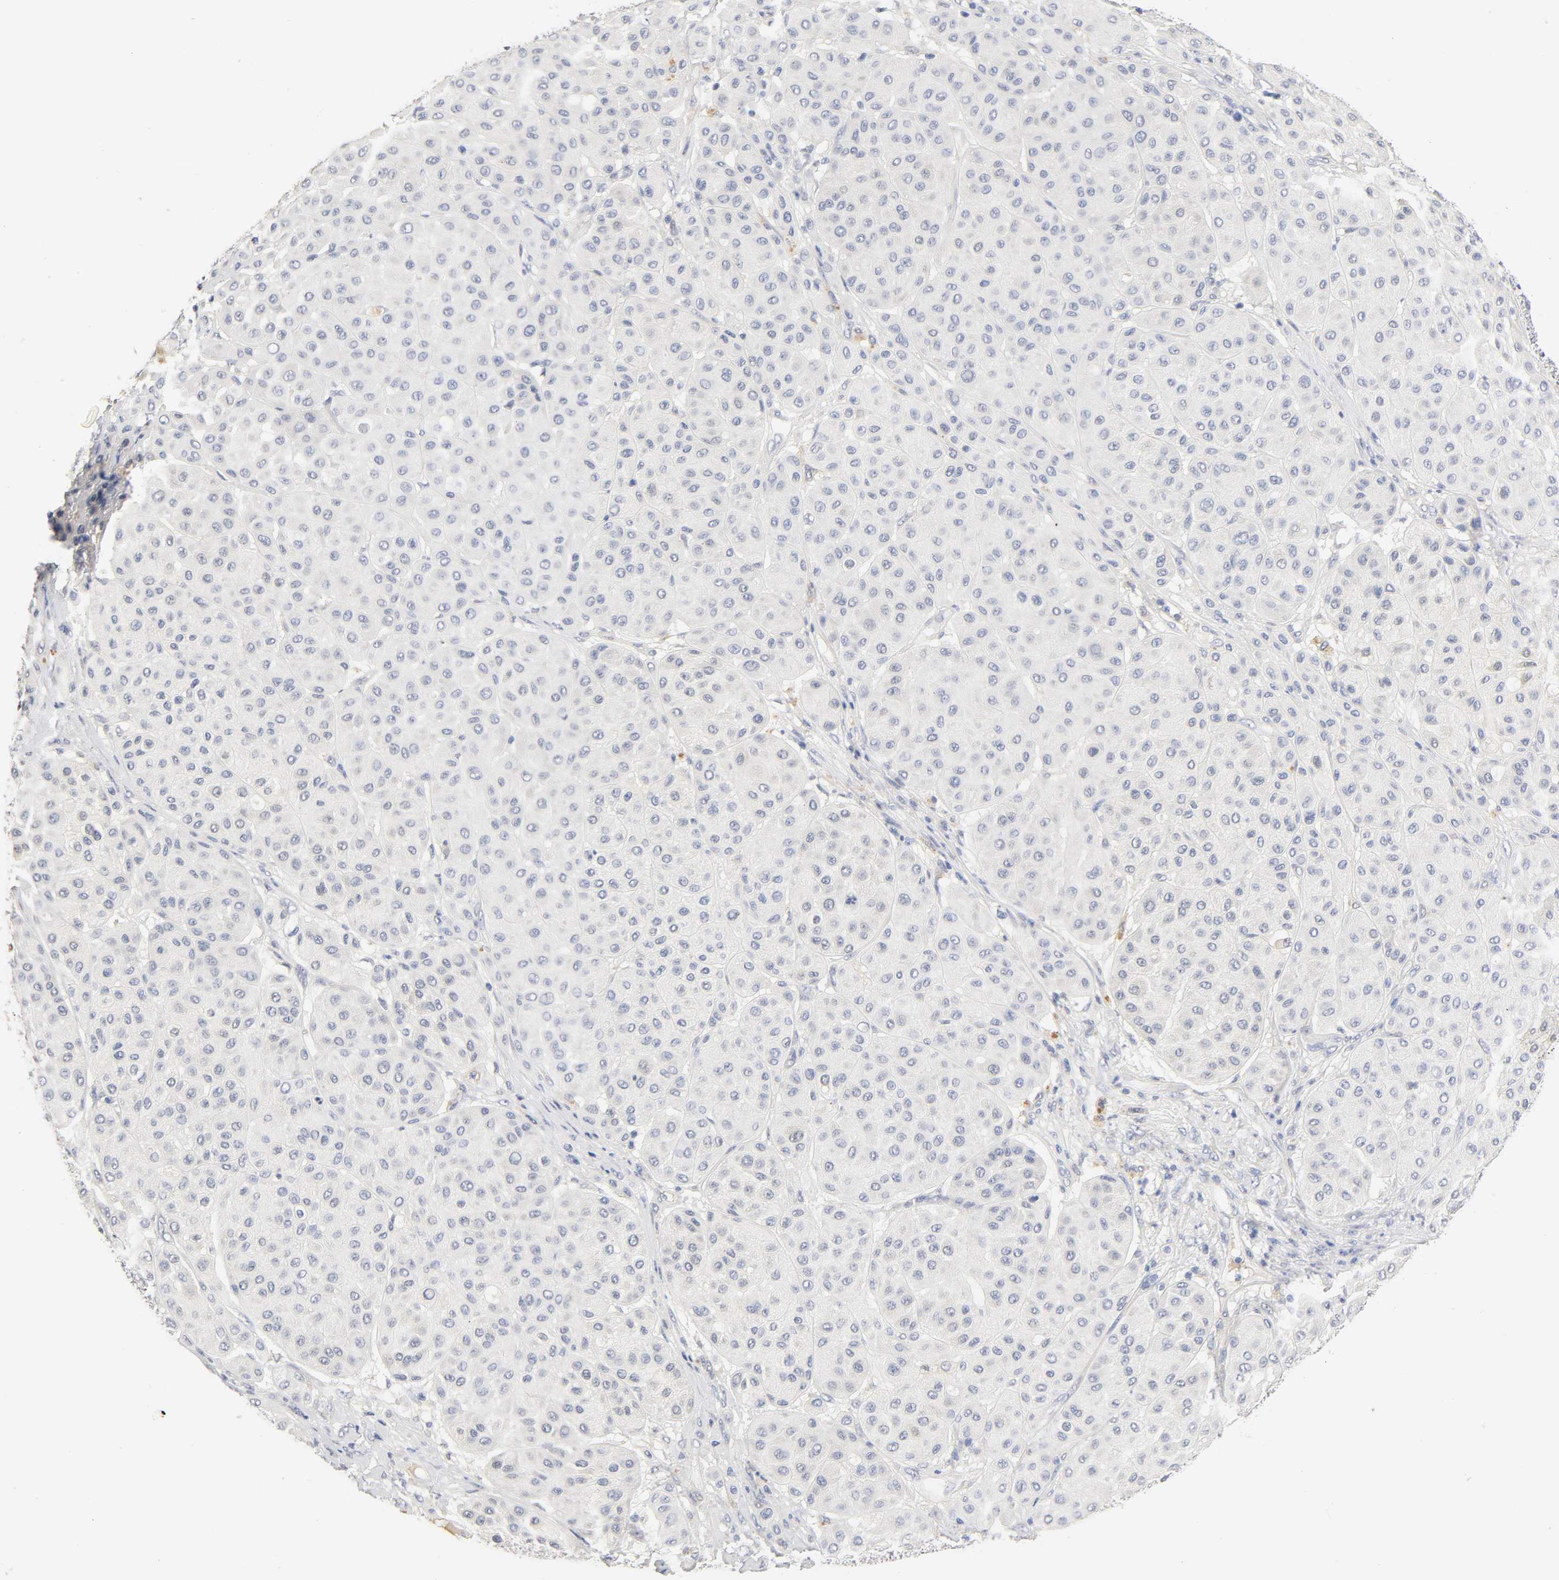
{"staining": {"intensity": "negative", "quantity": "none", "location": "none"}, "tissue": "melanoma", "cell_type": "Tumor cells", "image_type": "cancer", "snomed": [{"axis": "morphology", "description": "Normal tissue, NOS"}, {"axis": "morphology", "description": "Malignant melanoma, Metastatic site"}, {"axis": "topography", "description": "Skin"}], "caption": "Immunohistochemistry of human malignant melanoma (metastatic site) shows no staining in tumor cells.", "gene": "OVOL1", "patient": {"sex": "male", "age": 41}}